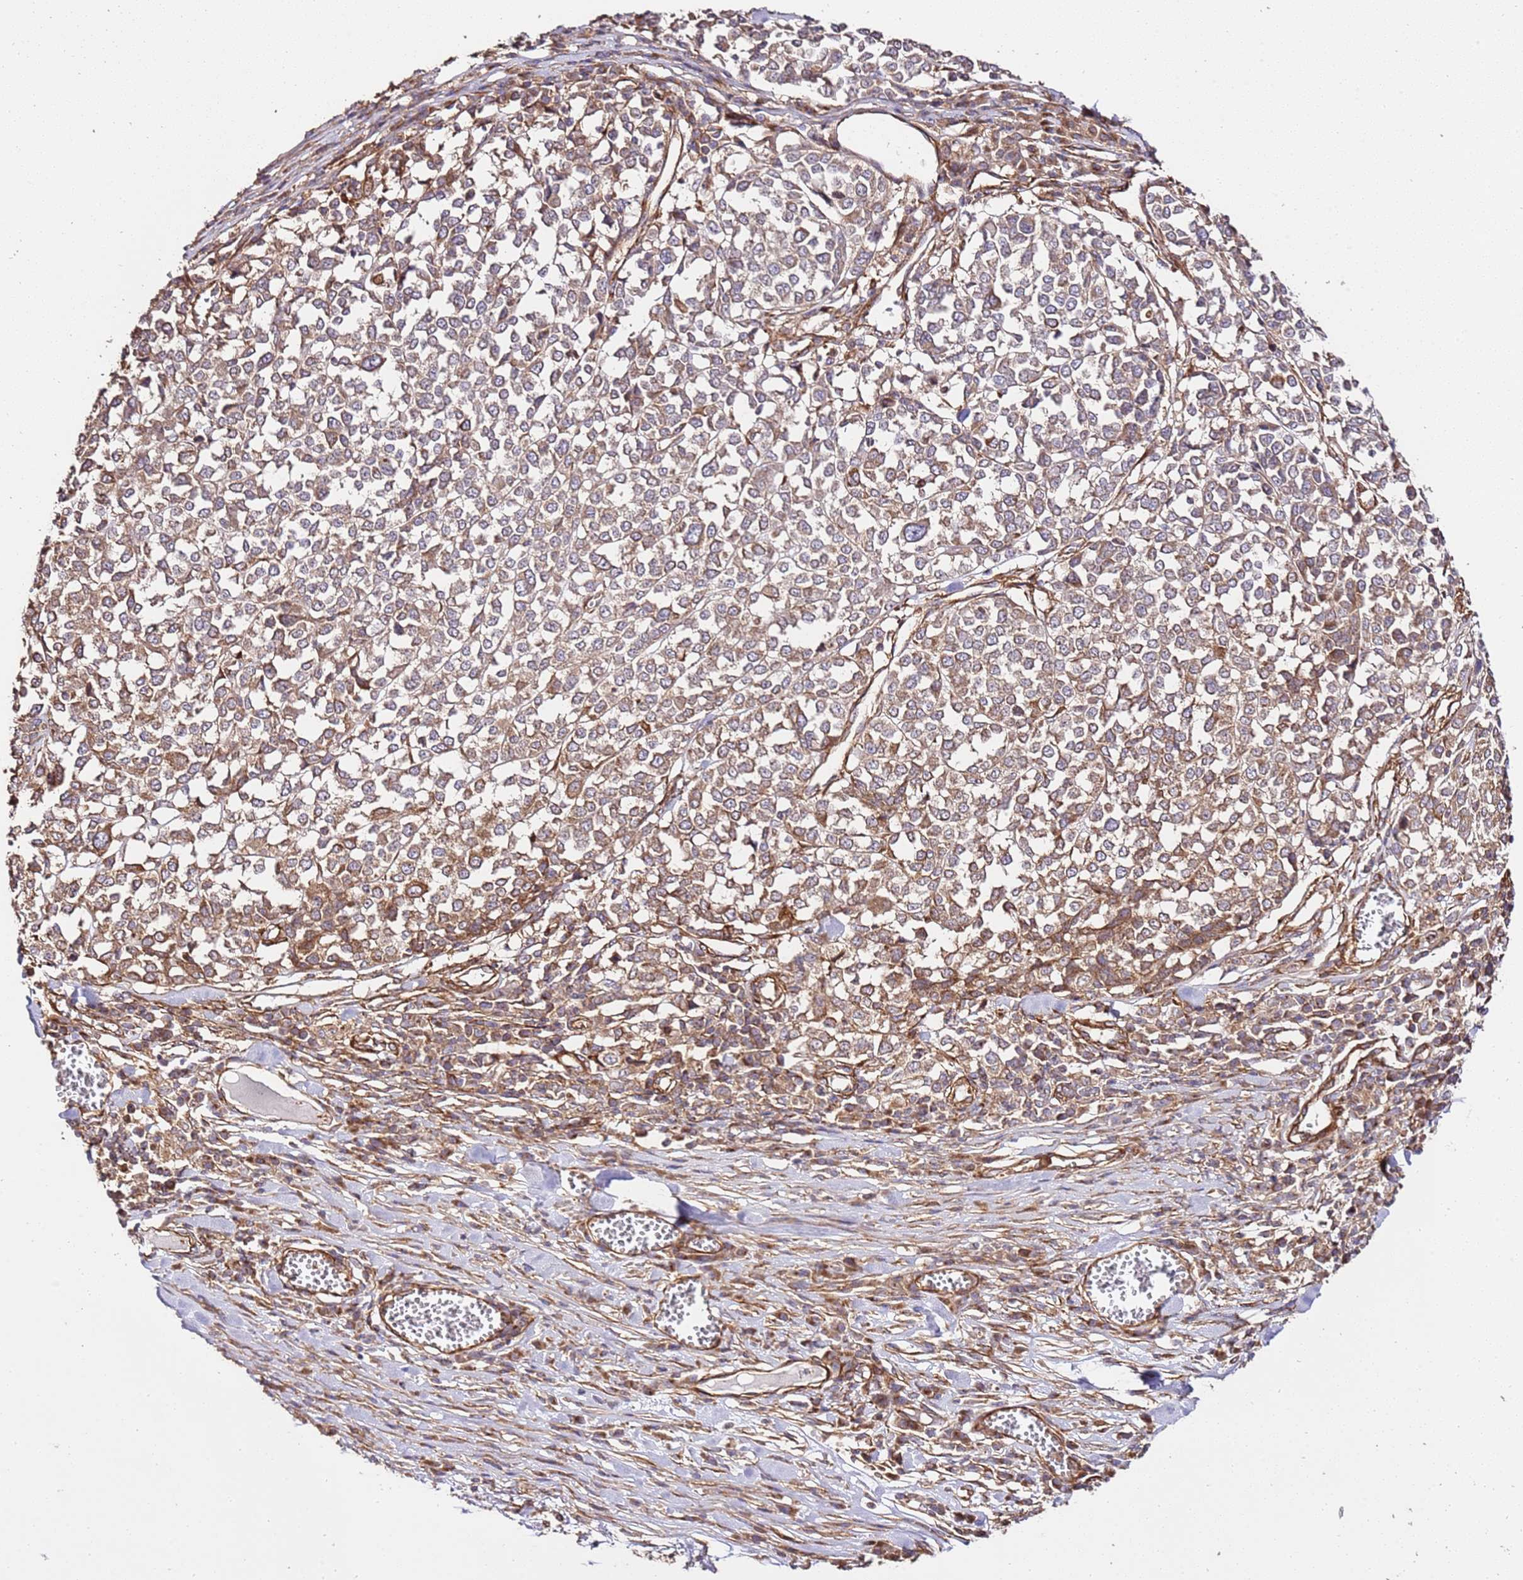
{"staining": {"intensity": "moderate", "quantity": ">75%", "location": "cytoplasmic/membranous"}, "tissue": "melanoma", "cell_type": "Tumor cells", "image_type": "cancer", "snomed": [{"axis": "morphology", "description": "Malignant melanoma, Metastatic site"}, {"axis": "topography", "description": "Lymph node"}], "caption": "DAB (3,3'-diaminobenzidine) immunohistochemical staining of malignant melanoma (metastatic site) shows moderate cytoplasmic/membranous protein expression in approximately >75% of tumor cells.", "gene": "ZBTB39", "patient": {"sex": "male", "age": 44}}